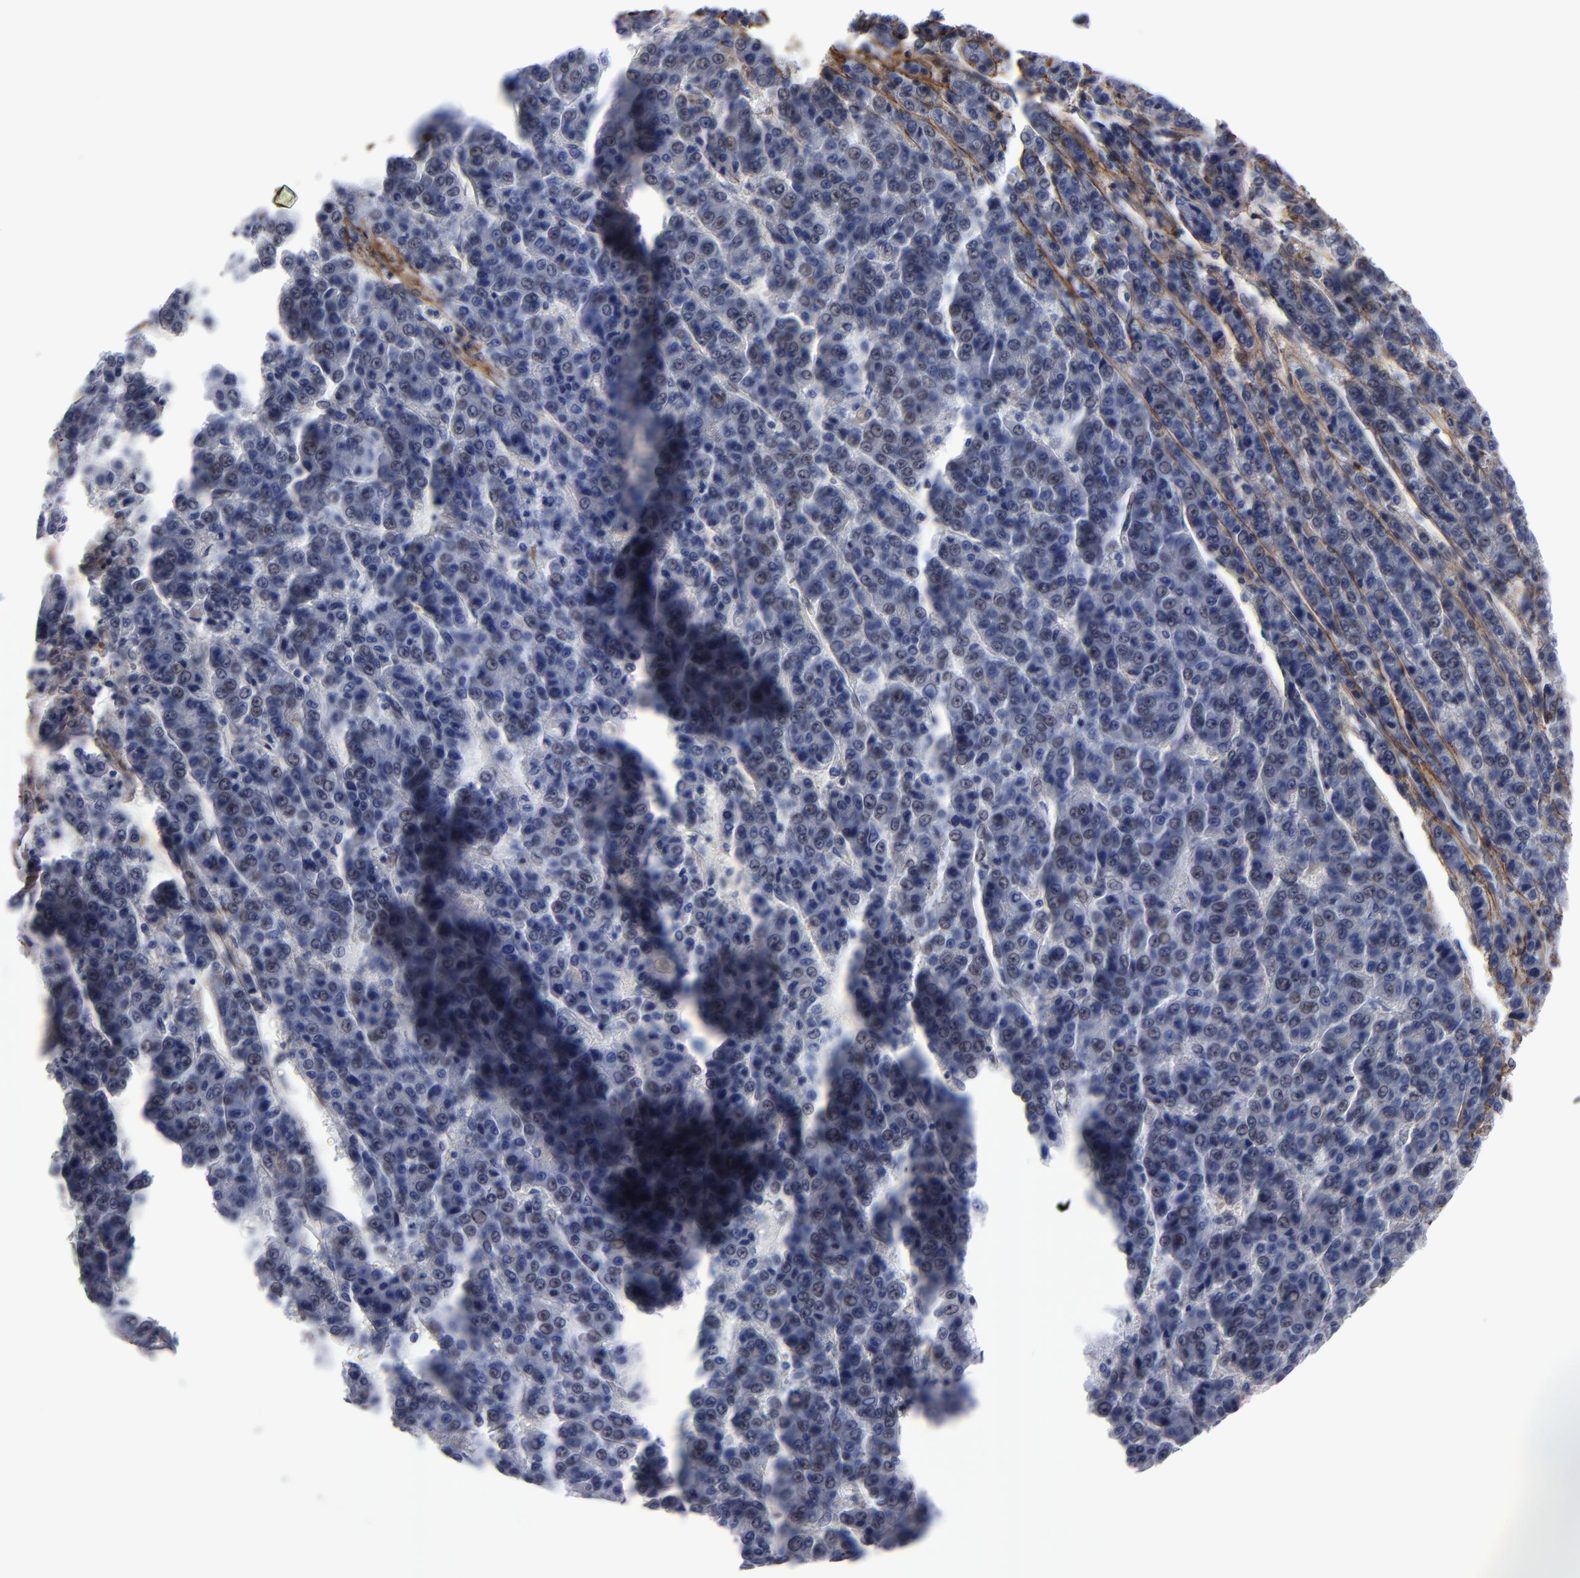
{"staining": {"intensity": "negative", "quantity": "none", "location": "none"}, "tissue": "liver cancer", "cell_type": "Tumor cells", "image_type": "cancer", "snomed": [{"axis": "morphology", "description": "Carcinoma, Hepatocellular, NOS"}, {"axis": "topography", "description": "Liver"}], "caption": "A histopathology image of human liver hepatocellular carcinoma is negative for staining in tumor cells.", "gene": "EMILIN1", "patient": {"sex": "male", "age": 70}}